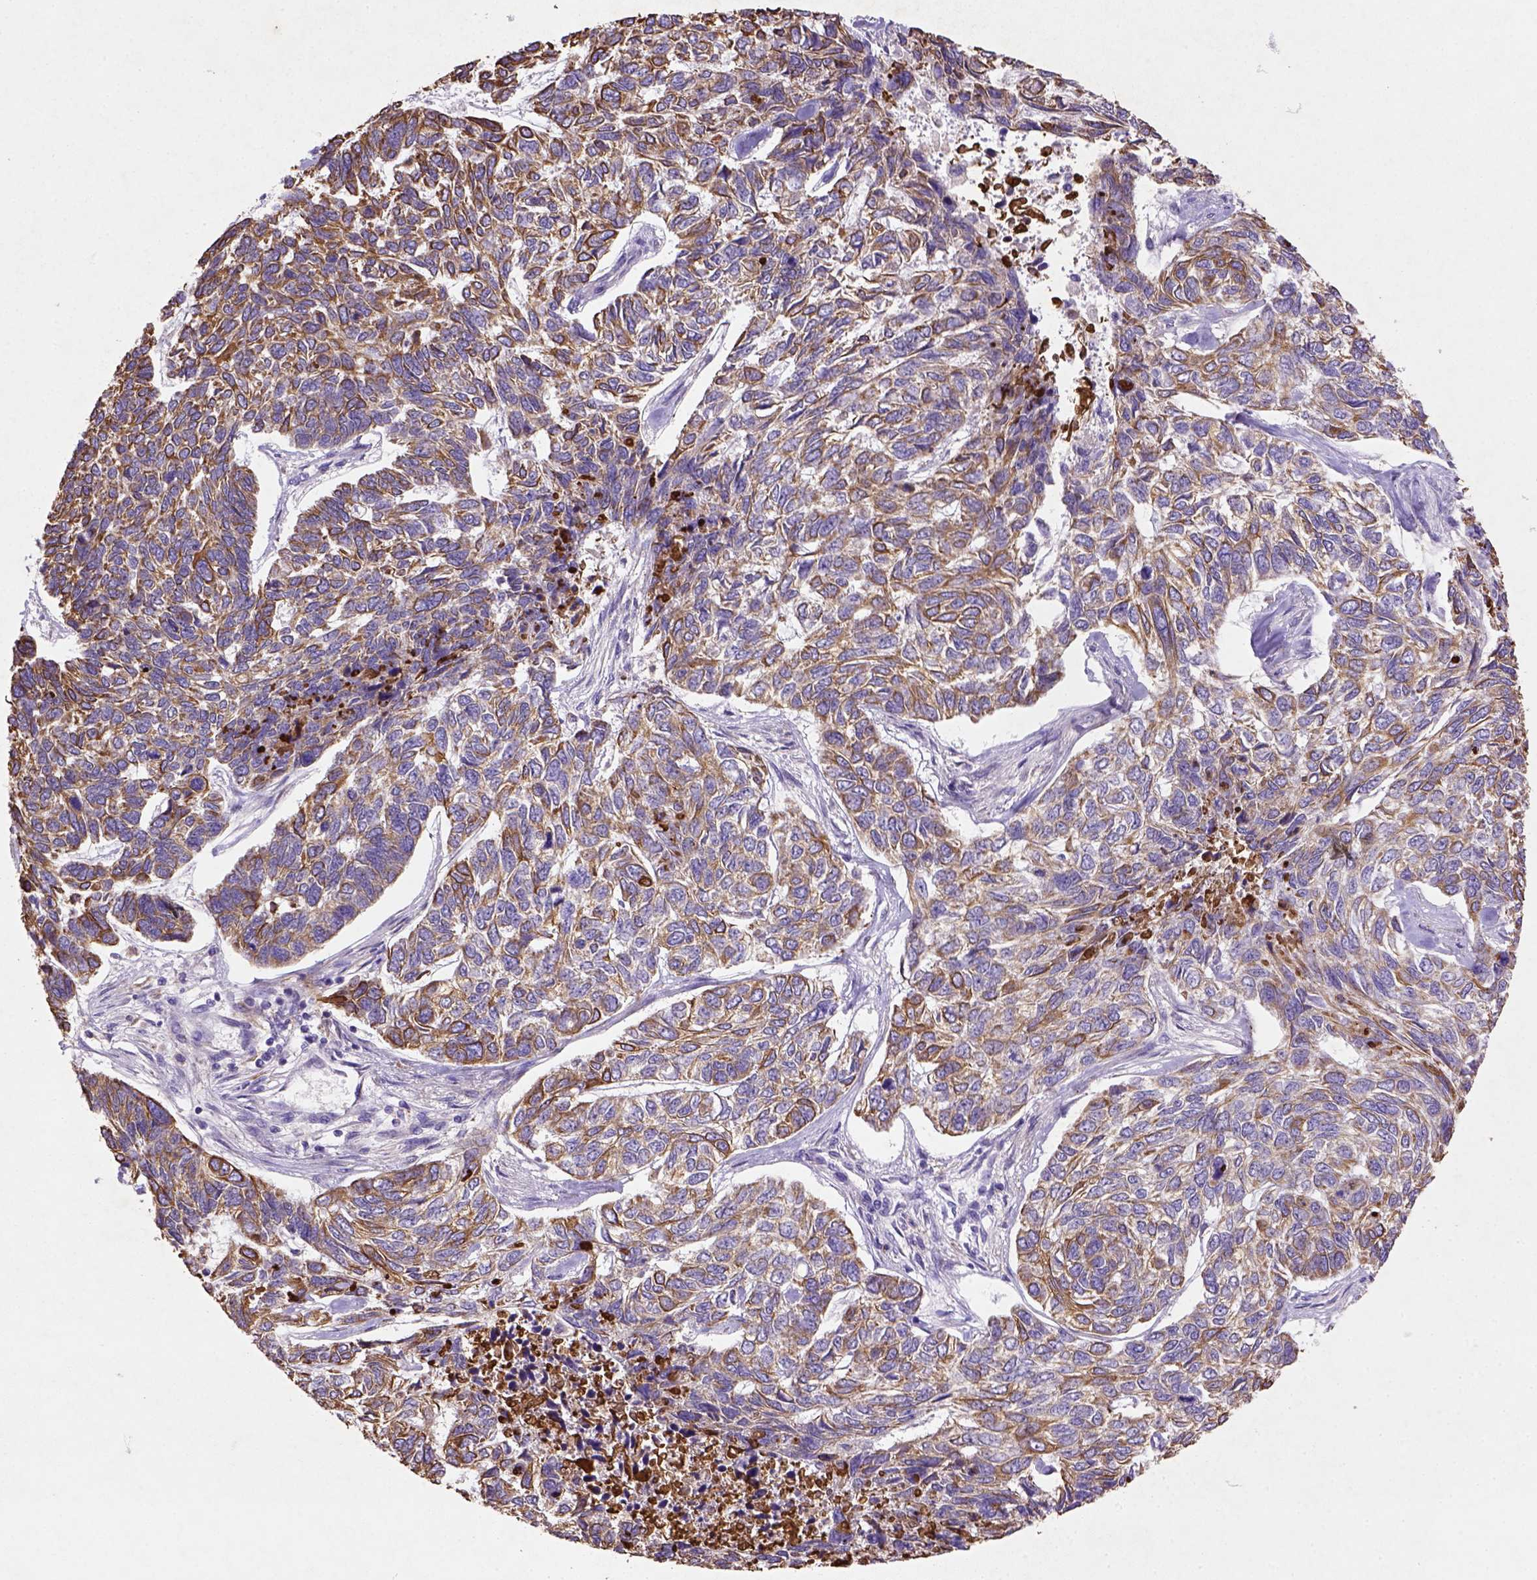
{"staining": {"intensity": "strong", "quantity": "<25%", "location": "cytoplasmic/membranous"}, "tissue": "skin cancer", "cell_type": "Tumor cells", "image_type": "cancer", "snomed": [{"axis": "morphology", "description": "Basal cell carcinoma"}, {"axis": "topography", "description": "Skin"}], "caption": "Brown immunohistochemical staining in human skin cancer (basal cell carcinoma) reveals strong cytoplasmic/membranous expression in approximately <25% of tumor cells.", "gene": "NUDT2", "patient": {"sex": "female", "age": 65}}